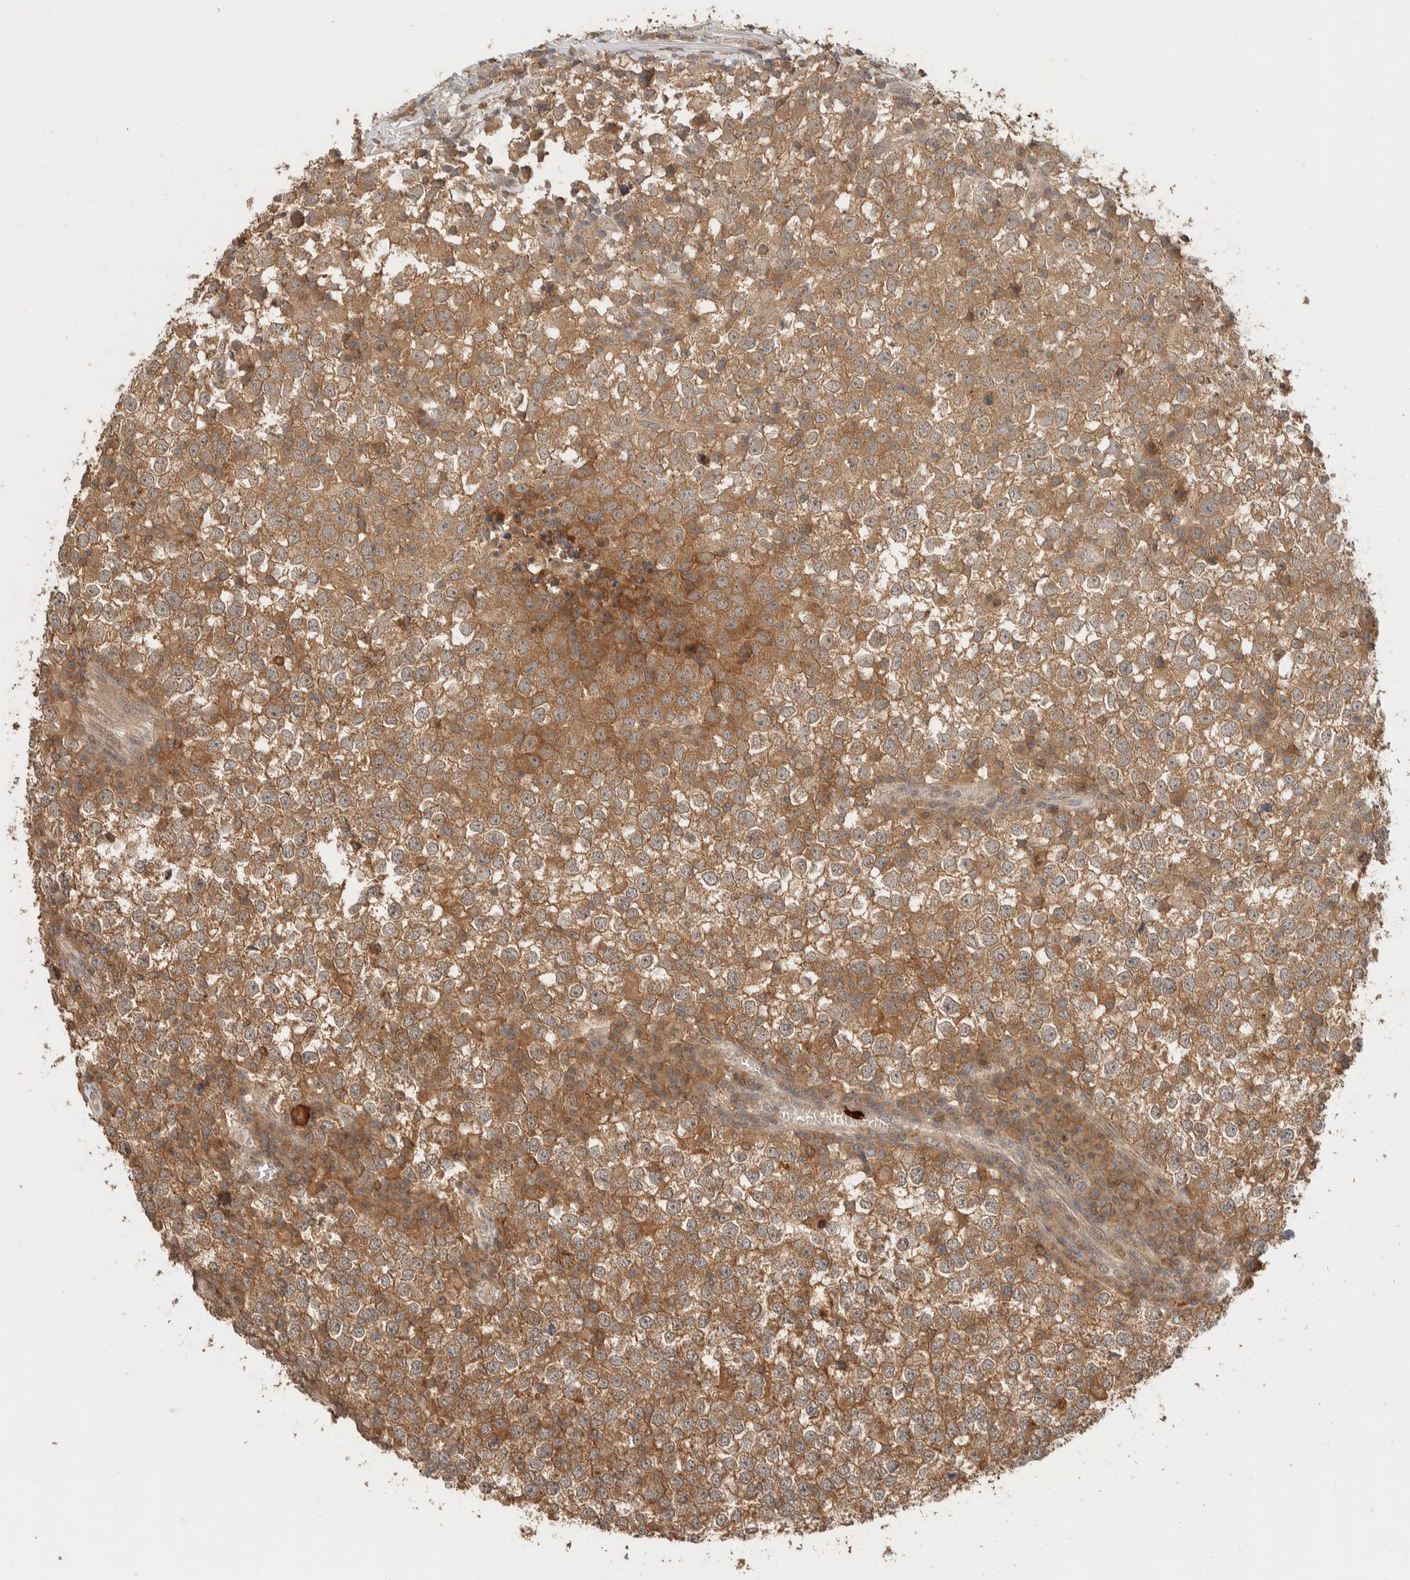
{"staining": {"intensity": "moderate", "quantity": ">75%", "location": "cytoplasmic/membranous"}, "tissue": "testis cancer", "cell_type": "Tumor cells", "image_type": "cancer", "snomed": [{"axis": "morphology", "description": "Seminoma, NOS"}, {"axis": "topography", "description": "Testis"}], "caption": "The histopathology image demonstrates a brown stain indicating the presence of a protein in the cytoplasmic/membranous of tumor cells in testis seminoma.", "gene": "ZNF567", "patient": {"sex": "male", "age": 65}}